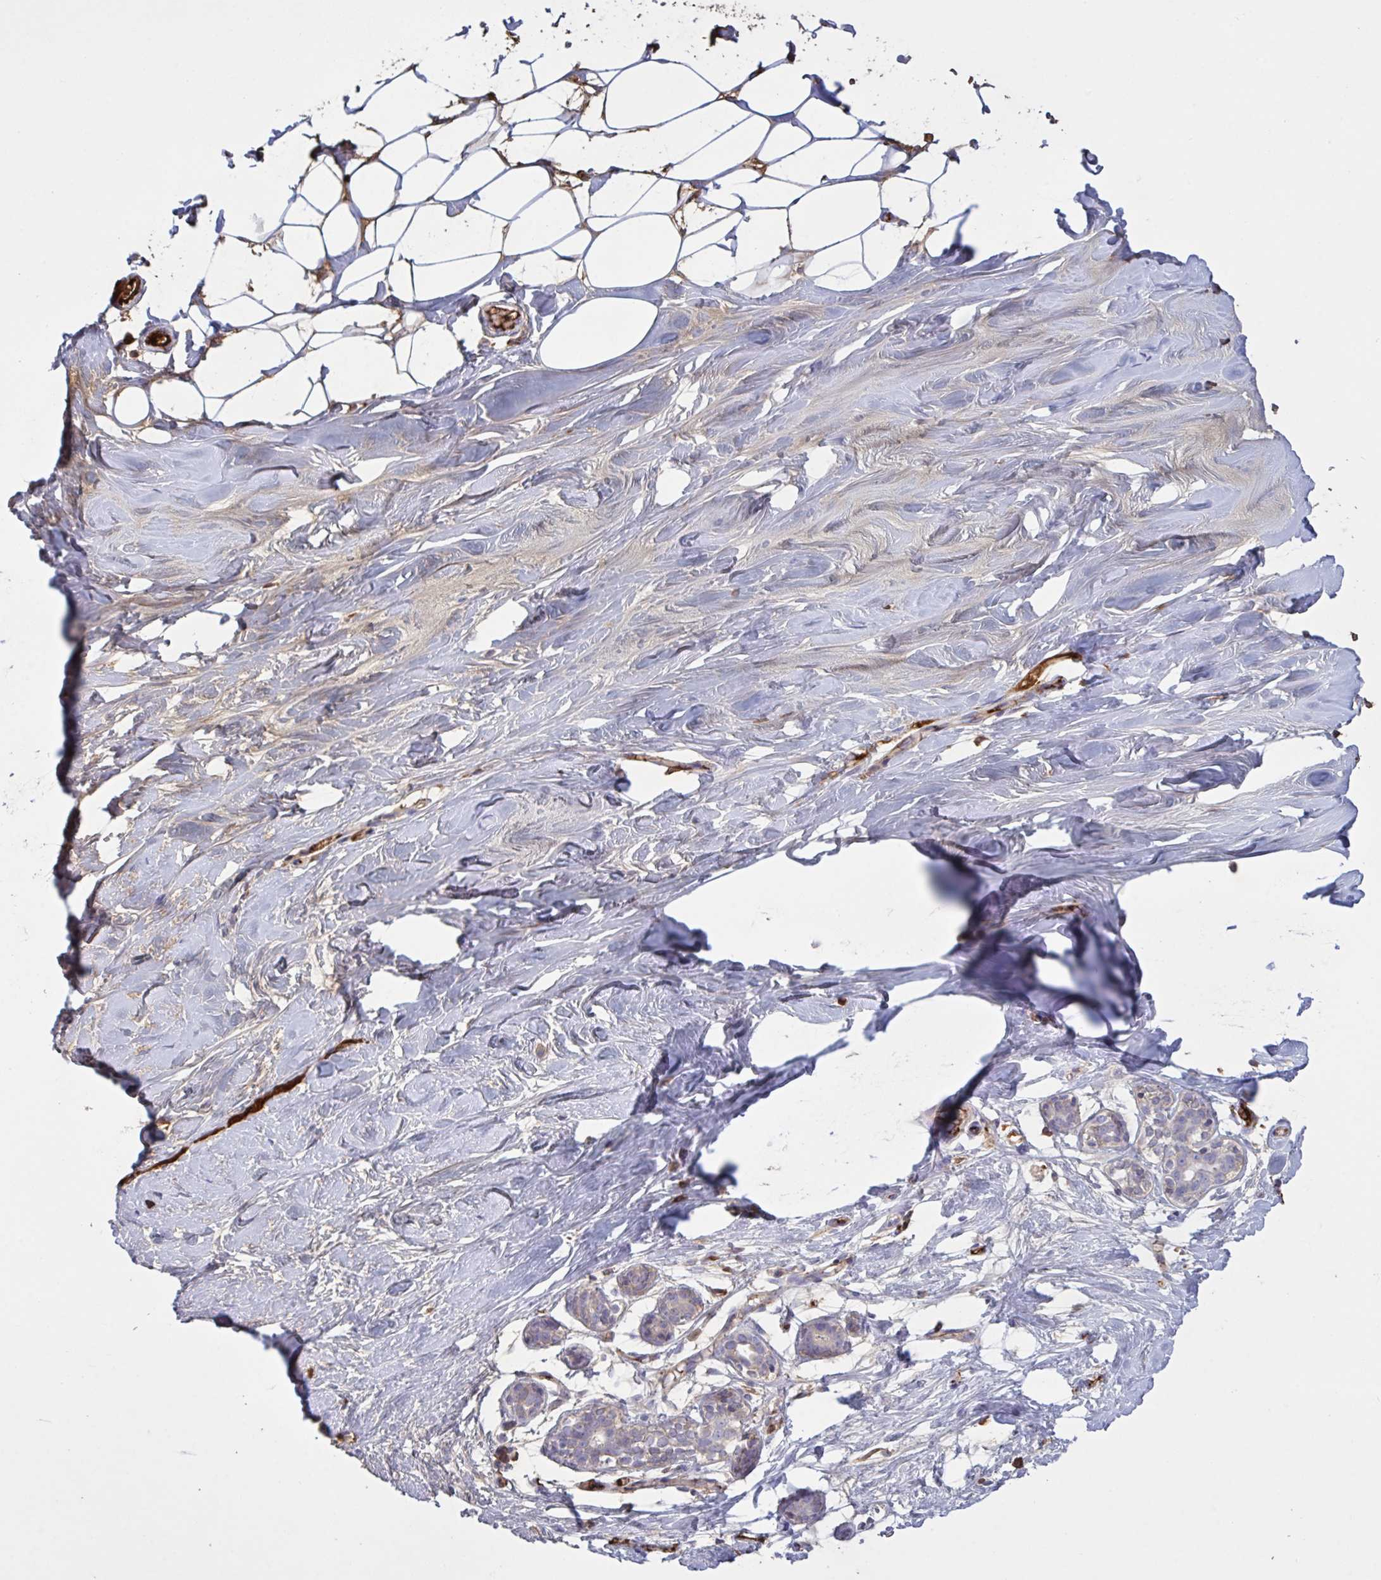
{"staining": {"intensity": "negative", "quantity": "none", "location": "none"}, "tissue": "breast", "cell_type": "Adipocytes", "image_type": "normal", "snomed": [{"axis": "morphology", "description": "Normal tissue, NOS"}, {"axis": "topography", "description": "Breast"}], "caption": "IHC of normal human breast exhibits no staining in adipocytes. (IHC, brightfield microscopy, high magnification).", "gene": "IL1R1", "patient": {"sex": "female", "age": 27}}